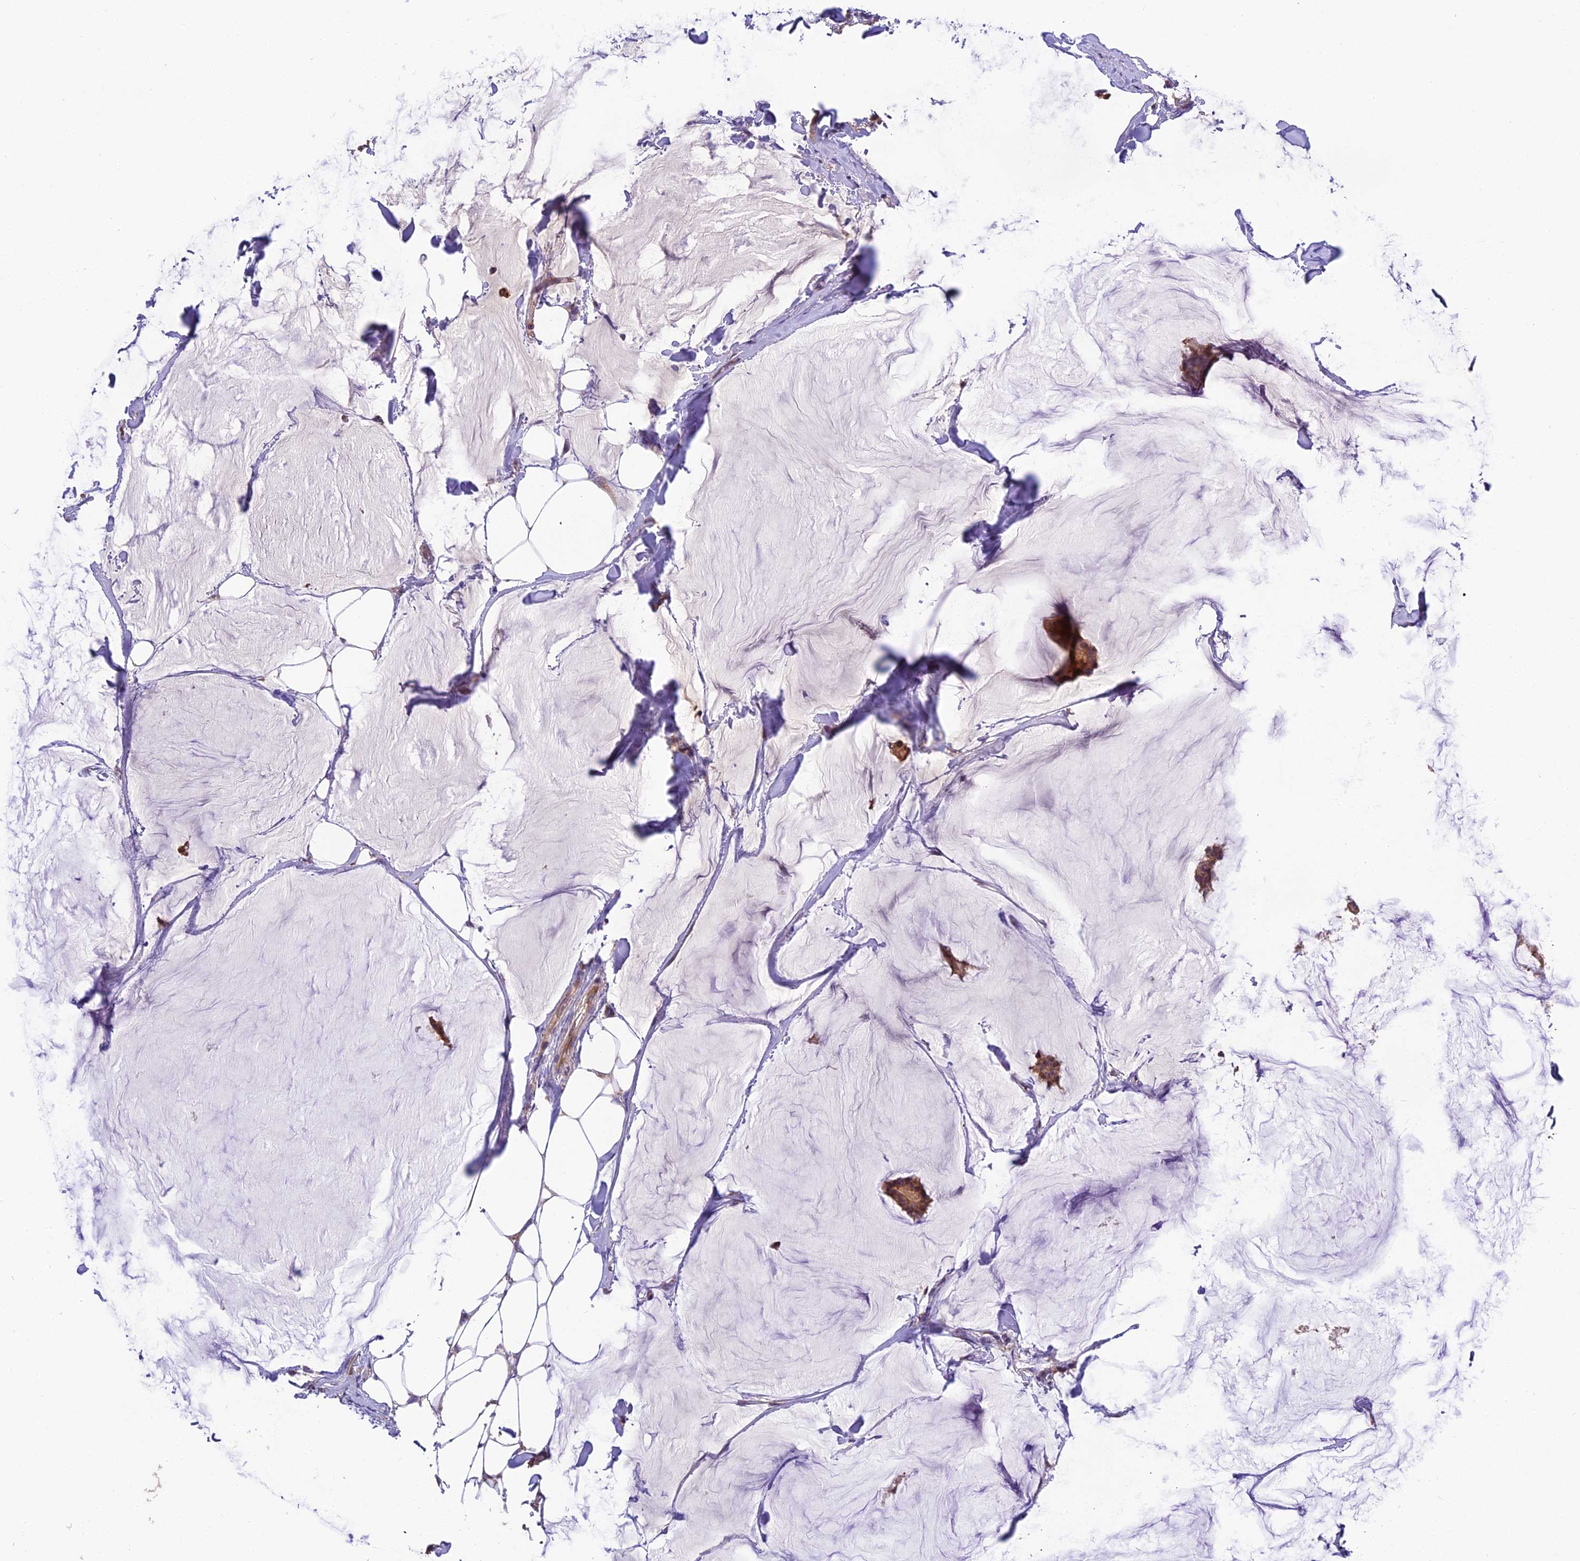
{"staining": {"intensity": "moderate", "quantity": ">75%", "location": "cytoplasmic/membranous"}, "tissue": "breast cancer", "cell_type": "Tumor cells", "image_type": "cancer", "snomed": [{"axis": "morphology", "description": "Duct carcinoma"}, {"axis": "topography", "description": "Breast"}], "caption": "DAB immunohistochemical staining of human intraductal carcinoma (breast) exhibits moderate cytoplasmic/membranous protein staining in approximately >75% of tumor cells. The staining is performed using DAB brown chromogen to label protein expression. The nuclei are counter-stained blue using hematoxylin.", "gene": "ABCC10", "patient": {"sex": "female", "age": 93}}